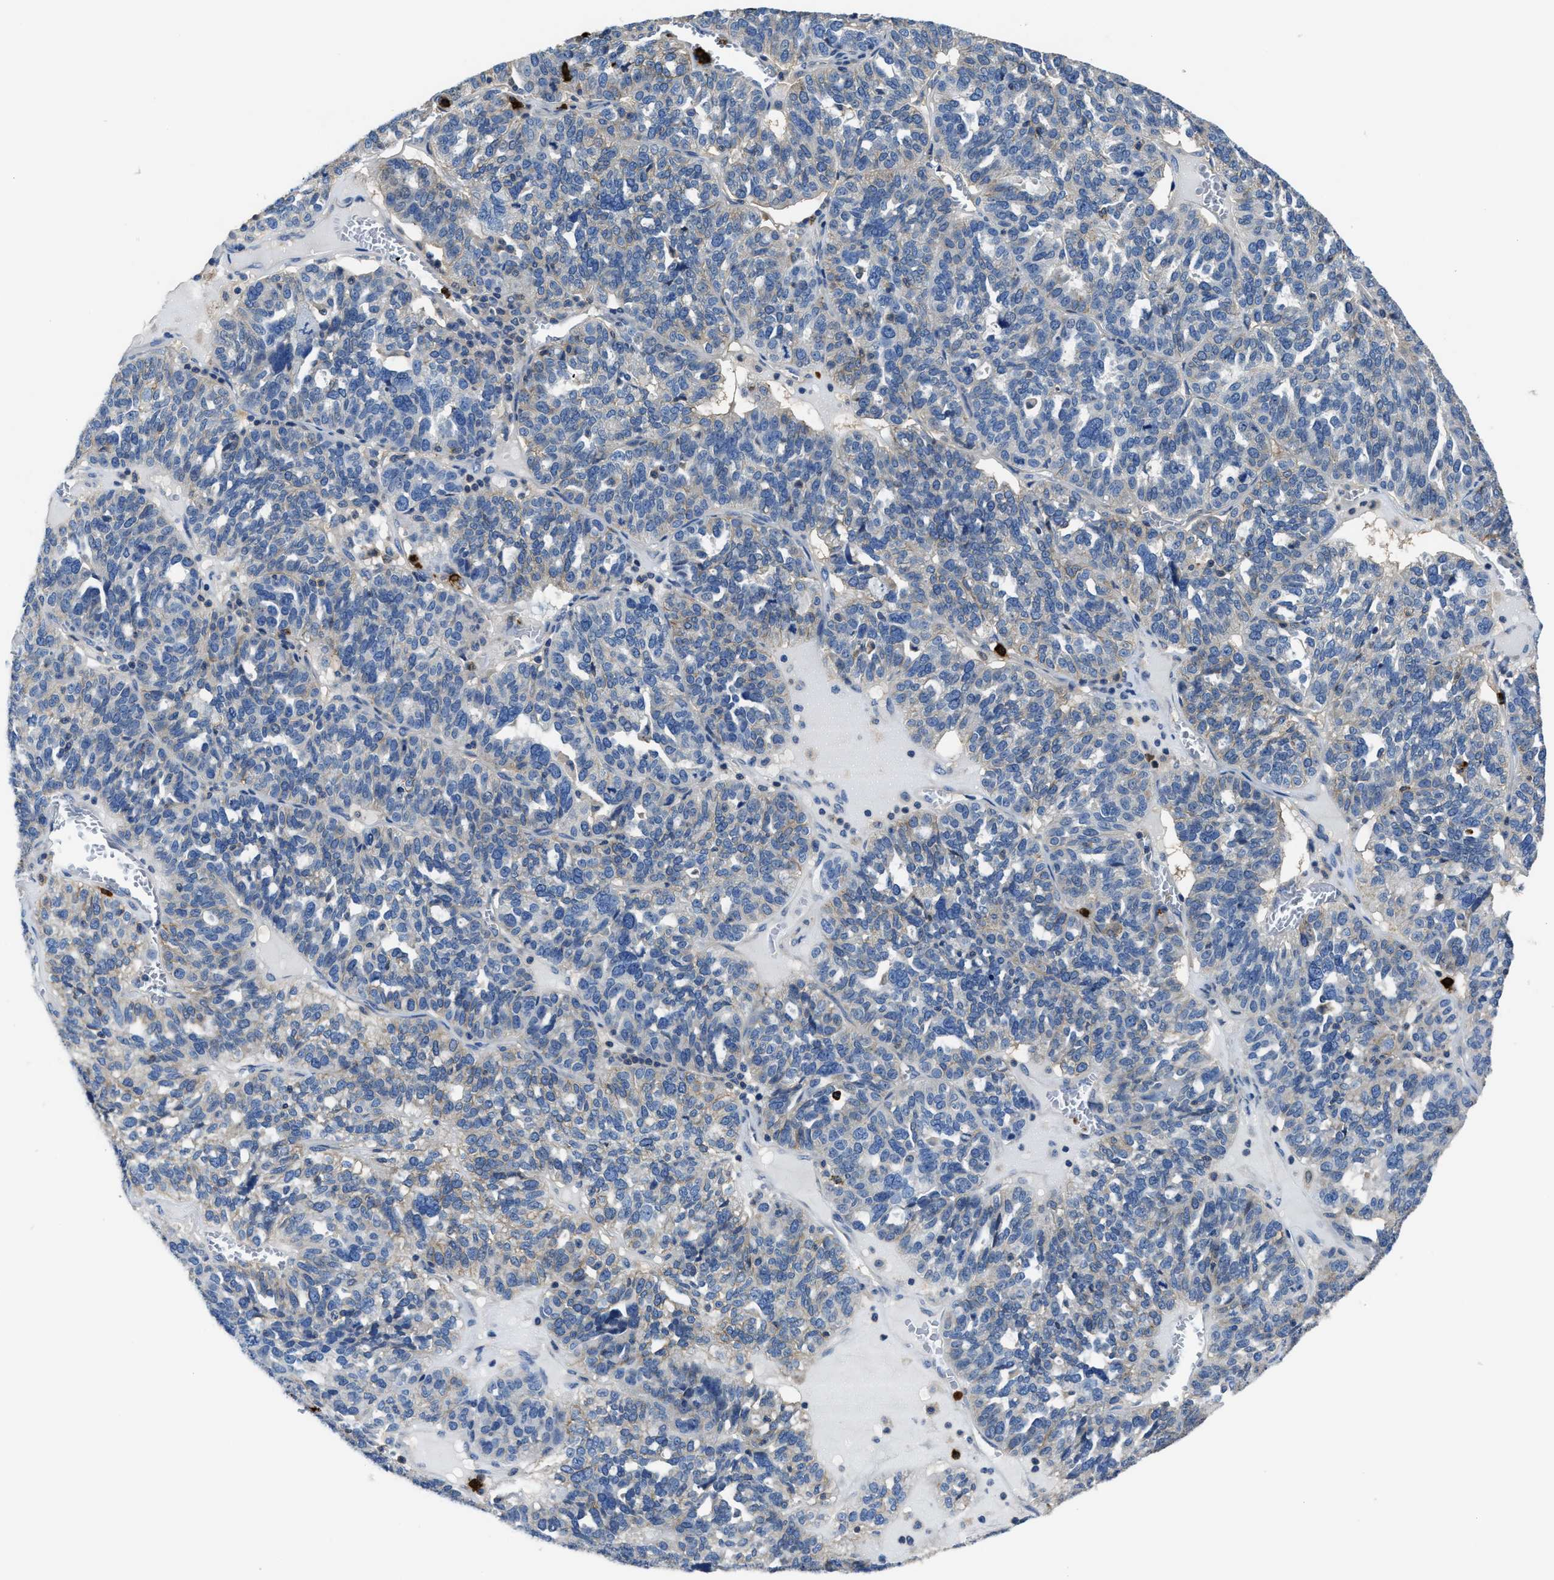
{"staining": {"intensity": "weak", "quantity": "<25%", "location": "cytoplasmic/membranous"}, "tissue": "ovarian cancer", "cell_type": "Tumor cells", "image_type": "cancer", "snomed": [{"axis": "morphology", "description": "Cystadenocarcinoma, serous, NOS"}, {"axis": "topography", "description": "Ovary"}], "caption": "Tumor cells show no significant expression in serous cystadenocarcinoma (ovarian). Nuclei are stained in blue.", "gene": "TRAF6", "patient": {"sex": "female", "age": 59}}